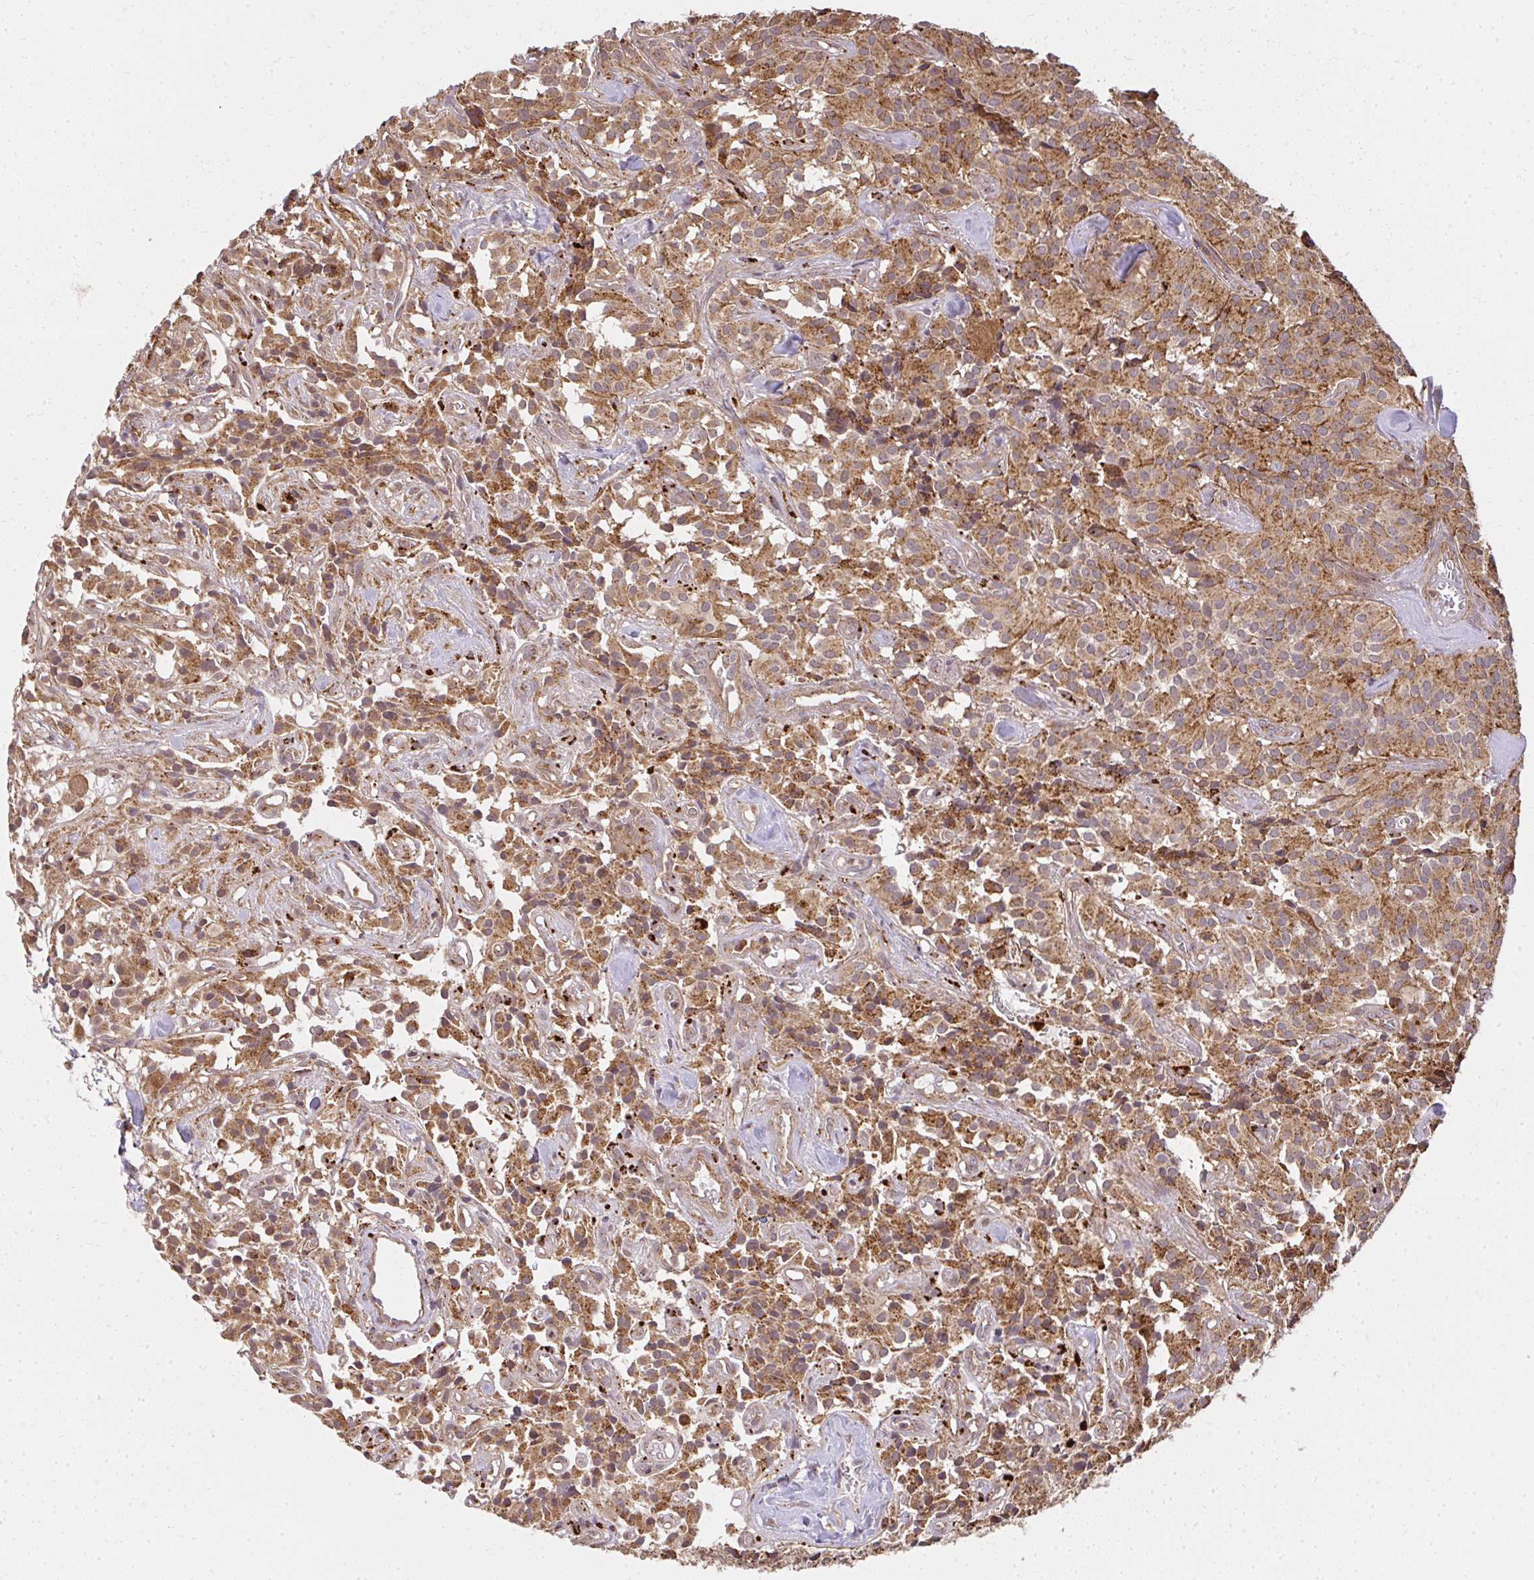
{"staining": {"intensity": "strong", "quantity": ">75%", "location": "cytoplasmic/membranous"}, "tissue": "glioma", "cell_type": "Tumor cells", "image_type": "cancer", "snomed": [{"axis": "morphology", "description": "Glioma, malignant, Low grade"}, {"axis": "topography", "description": "Brain"}], "caption": "Glioma tissue displays strong cytoplasmic/membranous staining in approximately >75% of tumor cells", "gene": "GNS", "patient": {"sex": "male", "age": 42}}